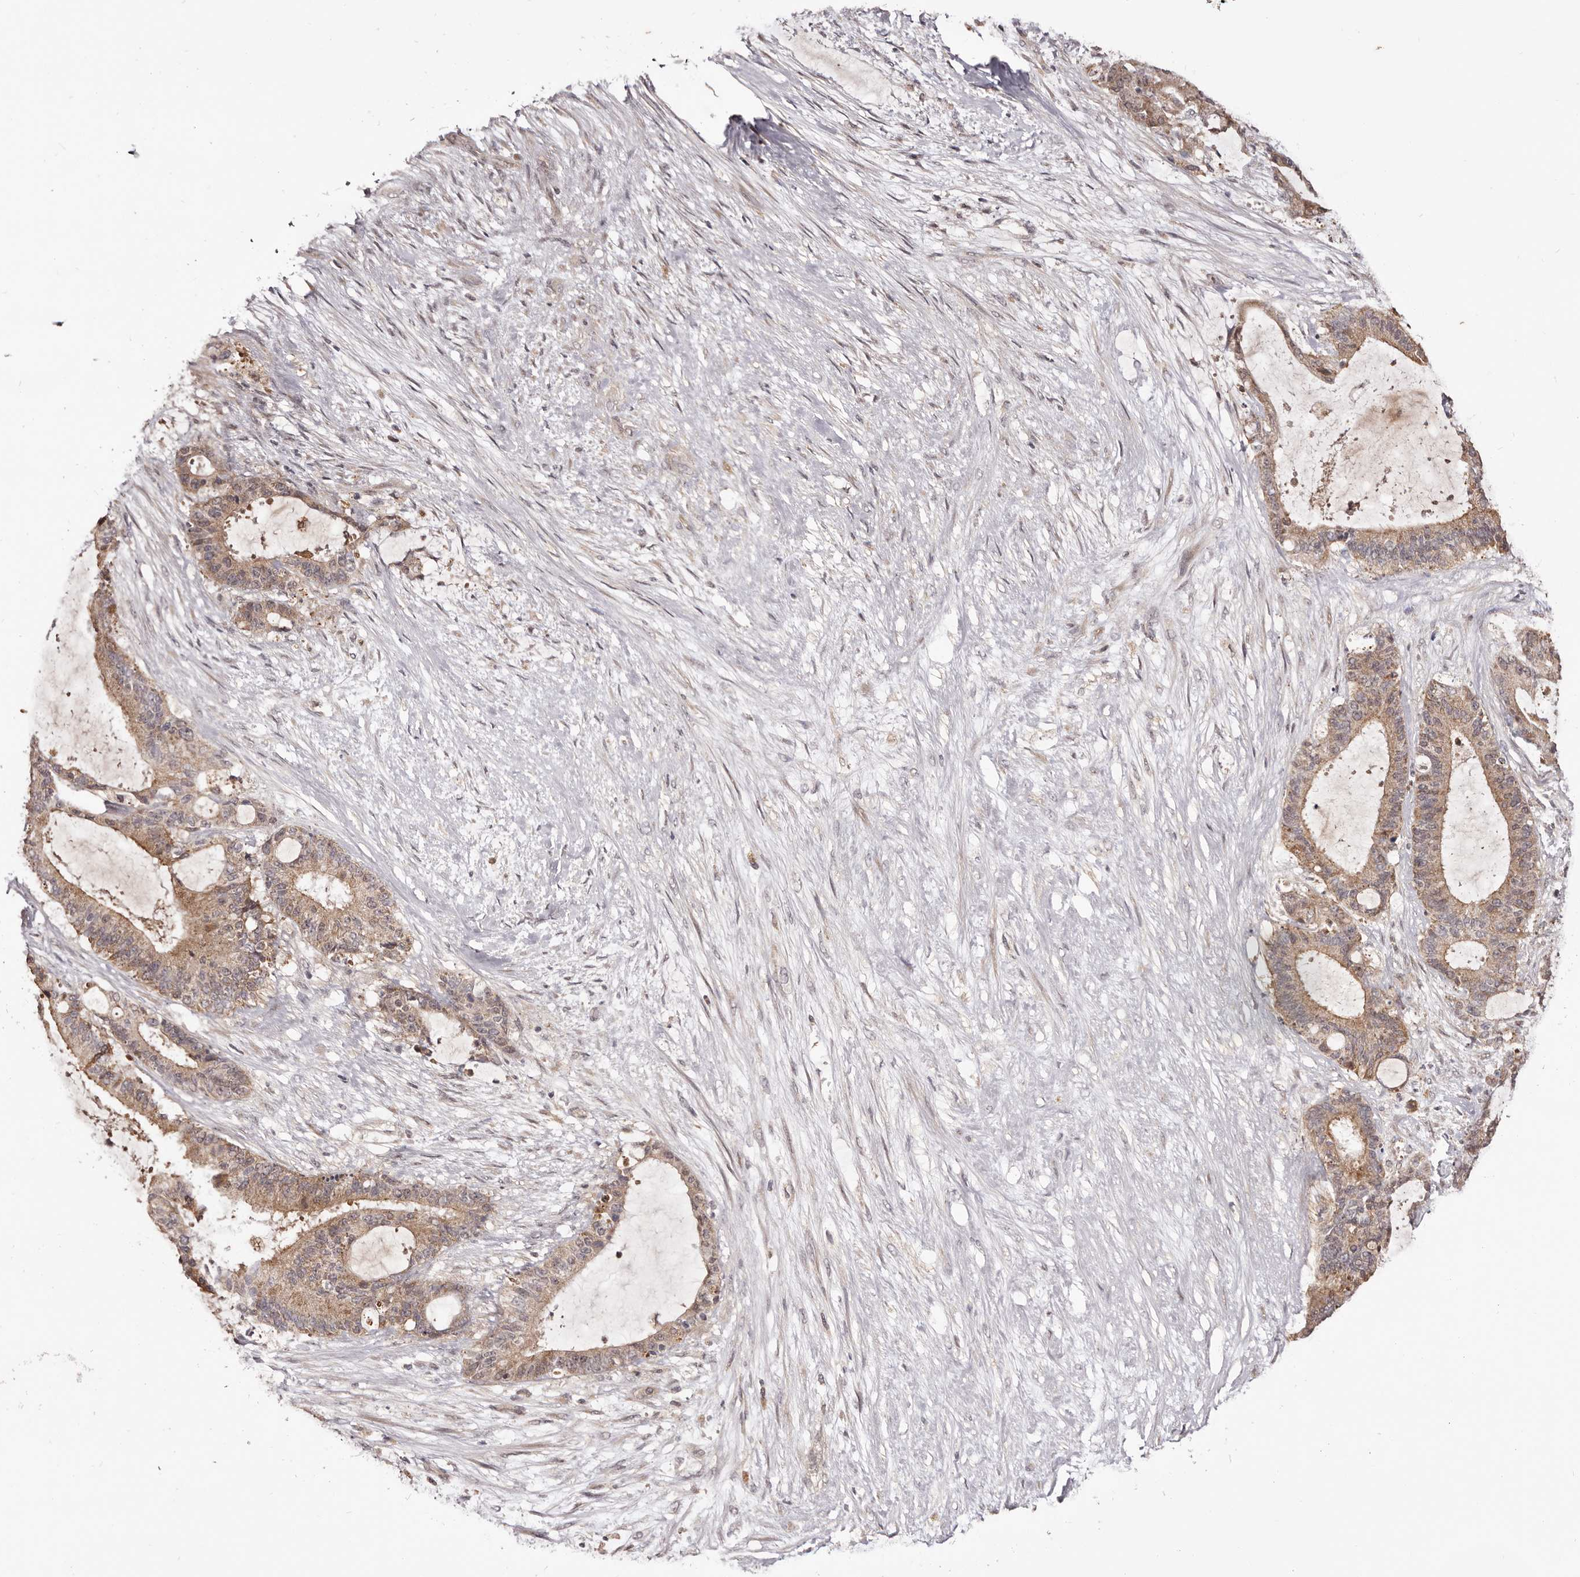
{"staining": {"intensity": "moderate", "quantity": ">75%", "location": "cytoplasmic/membranous"}, "tissue": "liver cancer", "cell_type": "Tumor cells", "image_type": "cancer", "snomed": [{"axis": "morphology", "description": "Normal tissue, NOS"}, {"axis": "morphology", "description": "Cholangiocarcinoma"}, {"axis": "topography", "description": "Liver"}, {"axis": "topography", "description": "Peripheral nerve tissue"}], "caption": "Cholangiocarcinoma (liver) stained with DAB (3,3'-diaminobenzidine) IHC demonstrates medium levels of moderate cytoplasmic/membranous positivity in approximately >75% of tumor cells. The staining was performed using DAB to visualize the protein expression in brown, while the nuclei were stained in blue with hematoxylin (Magnification: 20x).", "gene": "MDP1", "patient": {"sex": "female", "age": 73}}